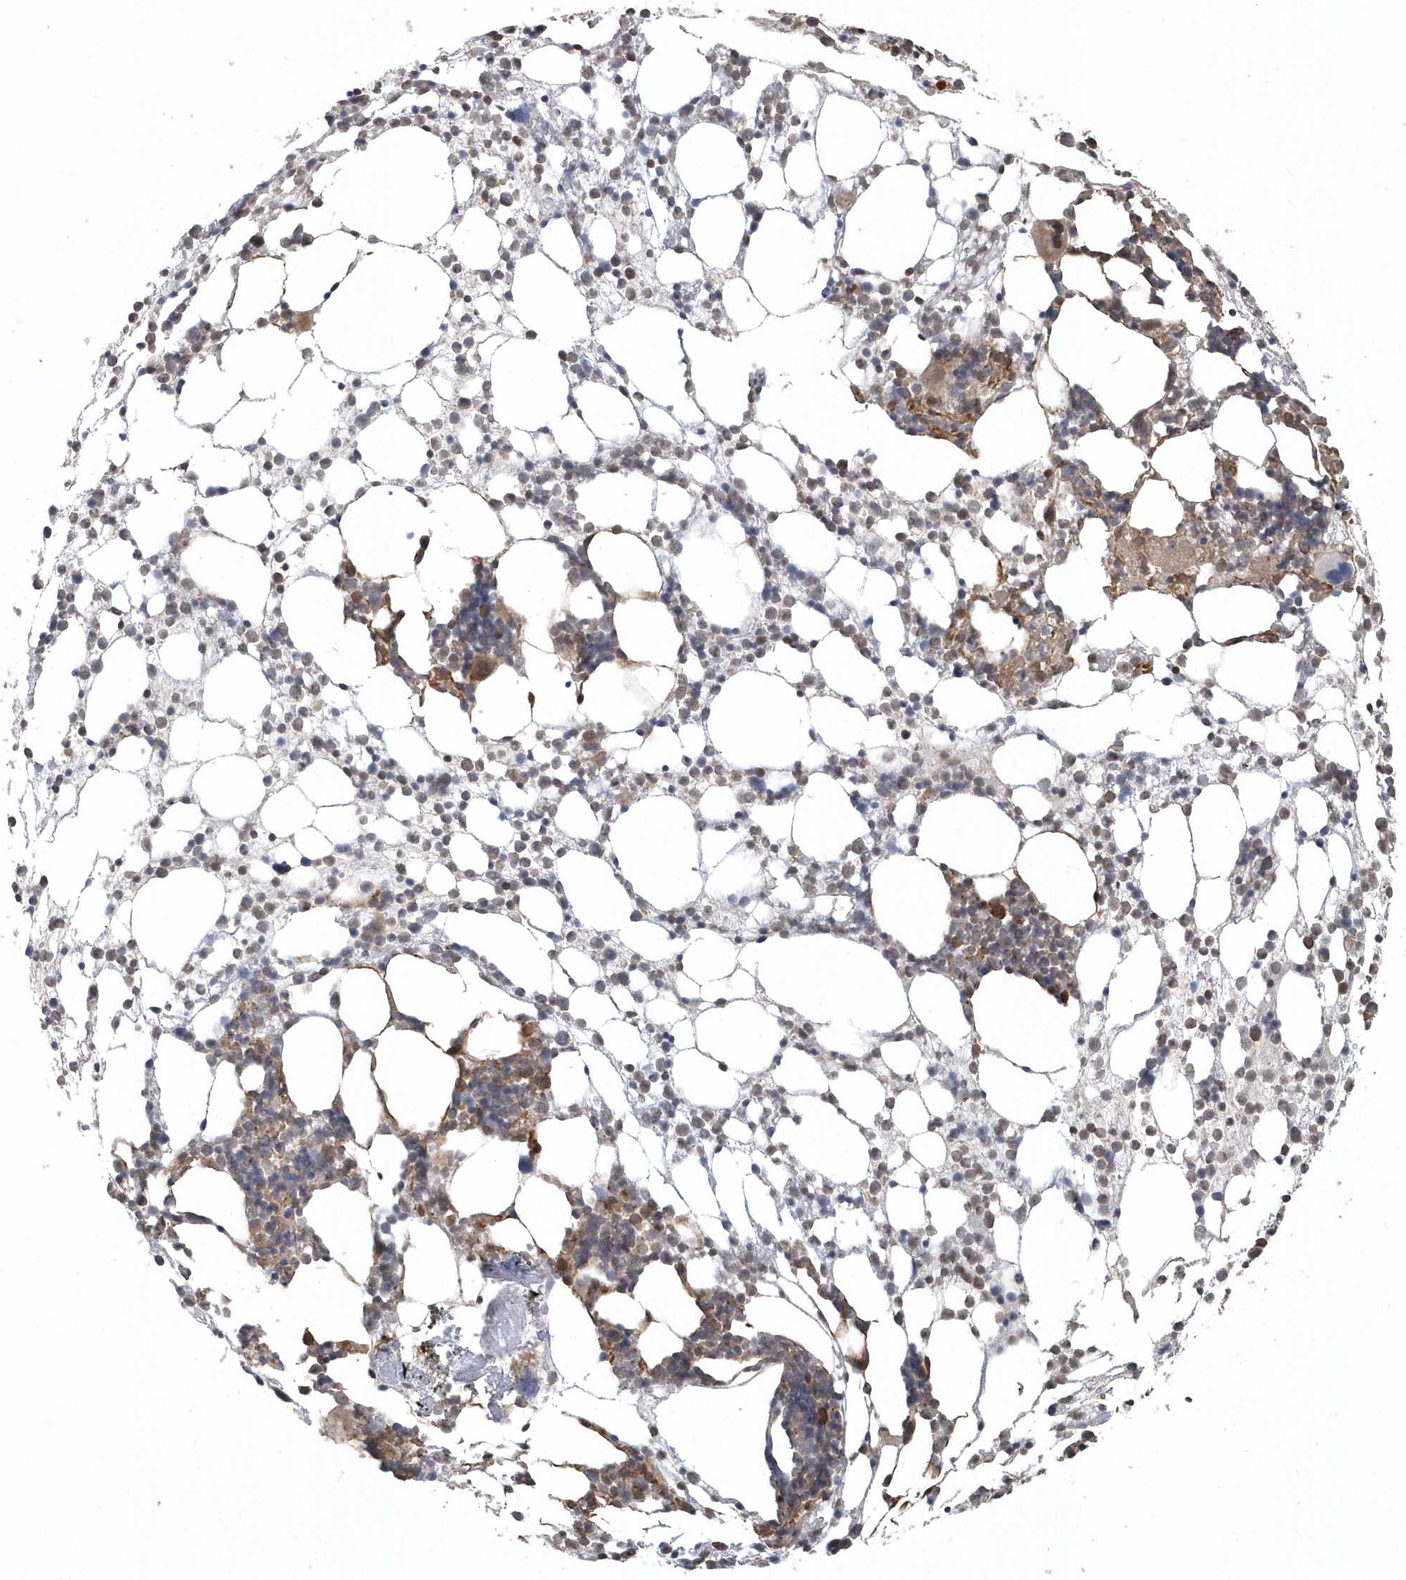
{"staining": {"intensity": "moderate", "quantity": "25%-75%", "location": "cytoplasmic/membranous"}, "tissue": "bone marrow", "cell_type": "Hematopoietic cells", "image_type": "normal", "snomed": [{"axis": "morphology", "description": "Normal tissue, NOS"}, {"axis": "topography", "description": "Bone marrow"}], "caption": "Immunohistochemical staining of normal human bone marrow shows 25%-75% levels of moderate cytoplasmic/membranous protein expression in about 25%-75% of hematopoietic cells. The protein of interest is stained brown, and the nuclei are stained in blue (DAB IHC with brightfield microscopy, high magnification).", "gene": "HERPUD1", "patient": {"sex": "female", "age": 57}}